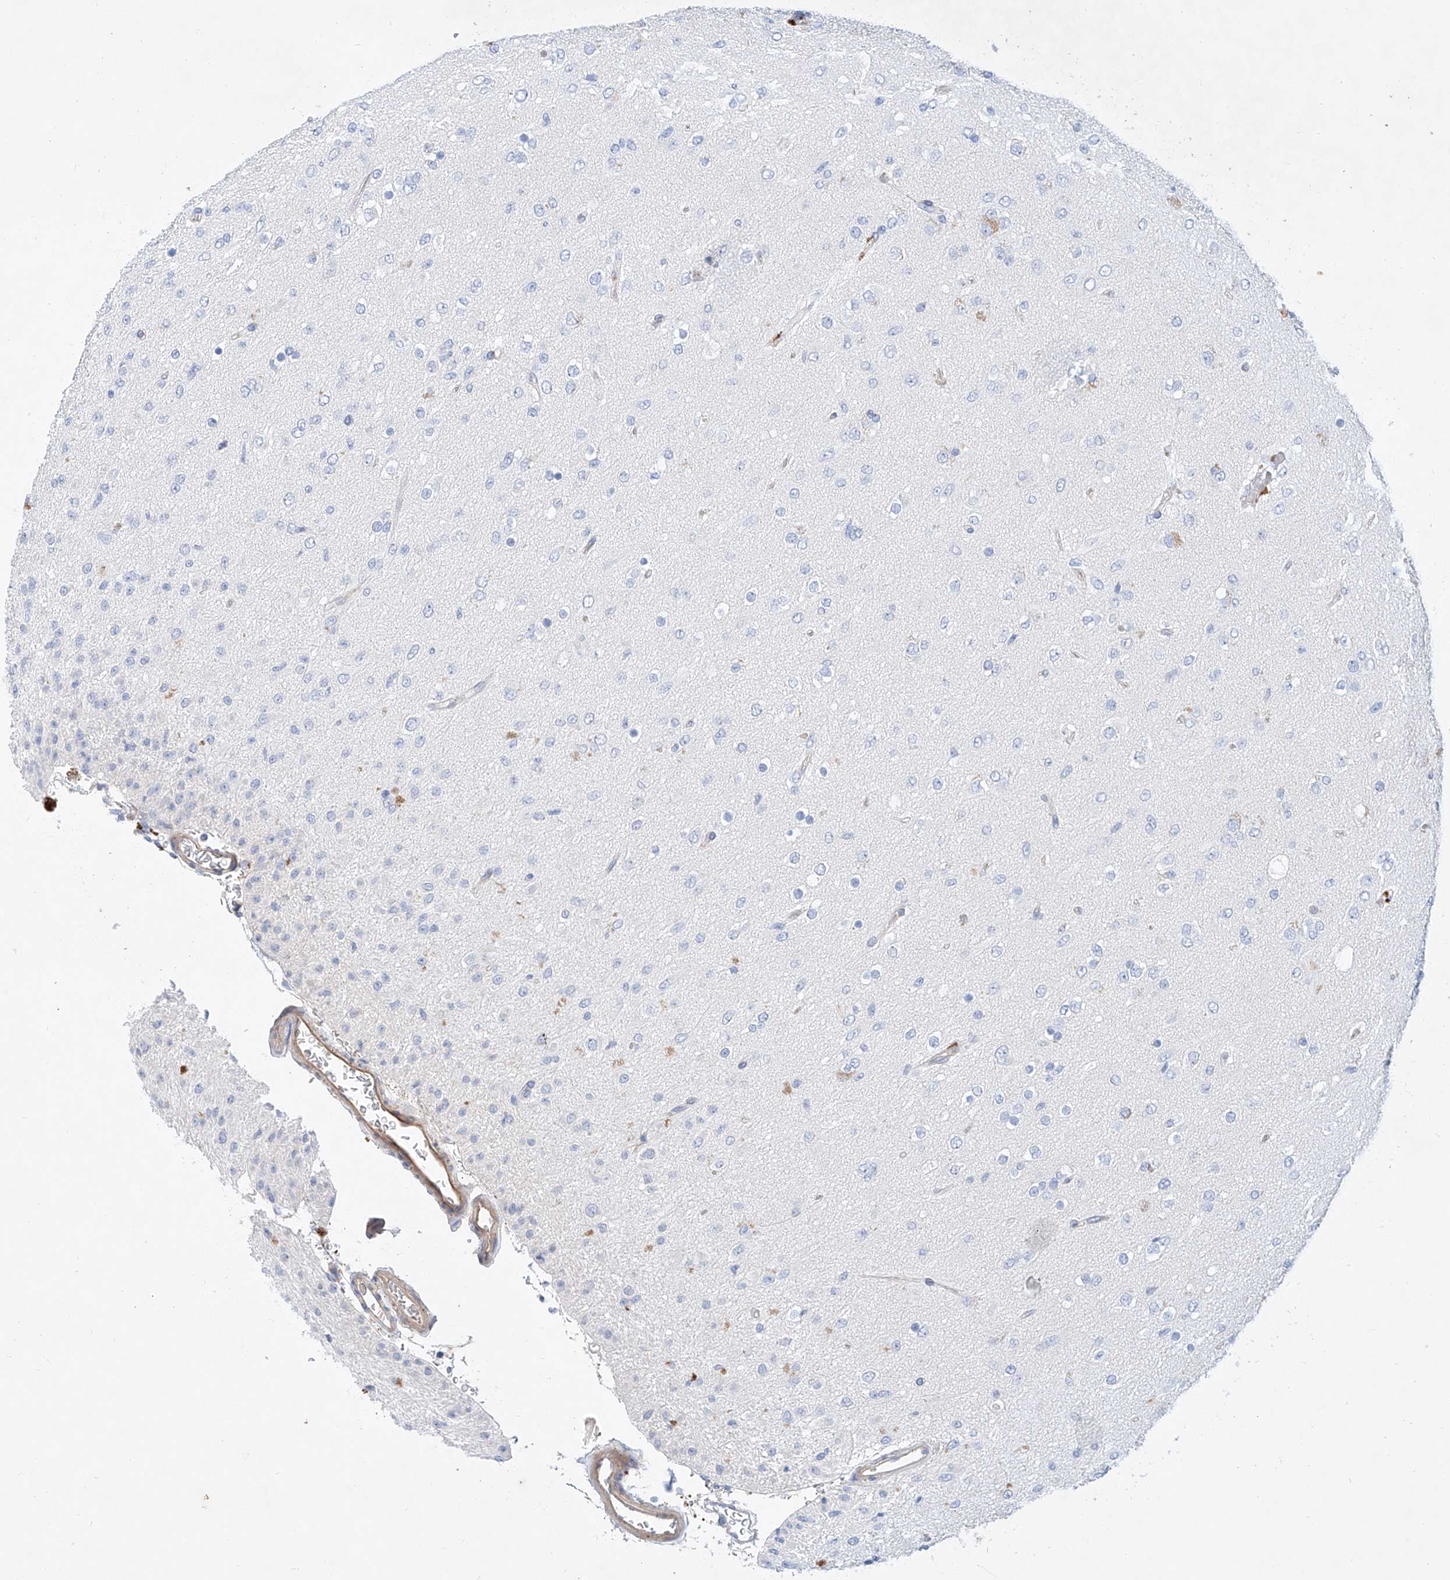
{"staining": {"intensity": "negative", "quantity": "none", "location": "none"}, "tissue": "glioma", "cell_type": "Tumor cells", "image_type": "cancer", "snomed": [{"axis": "morphology", "description": "Glioma, malignant, Low grade"}, {"axis": "topography", "description": "Brain"}], "caption": "High power microscopy image of an IHC histopathology image of low-grade glioma (malignant), revealing no significant expression in tumor cells.", "gene": "SBSPON", "patient": {"sex": "male", "age": 65}}